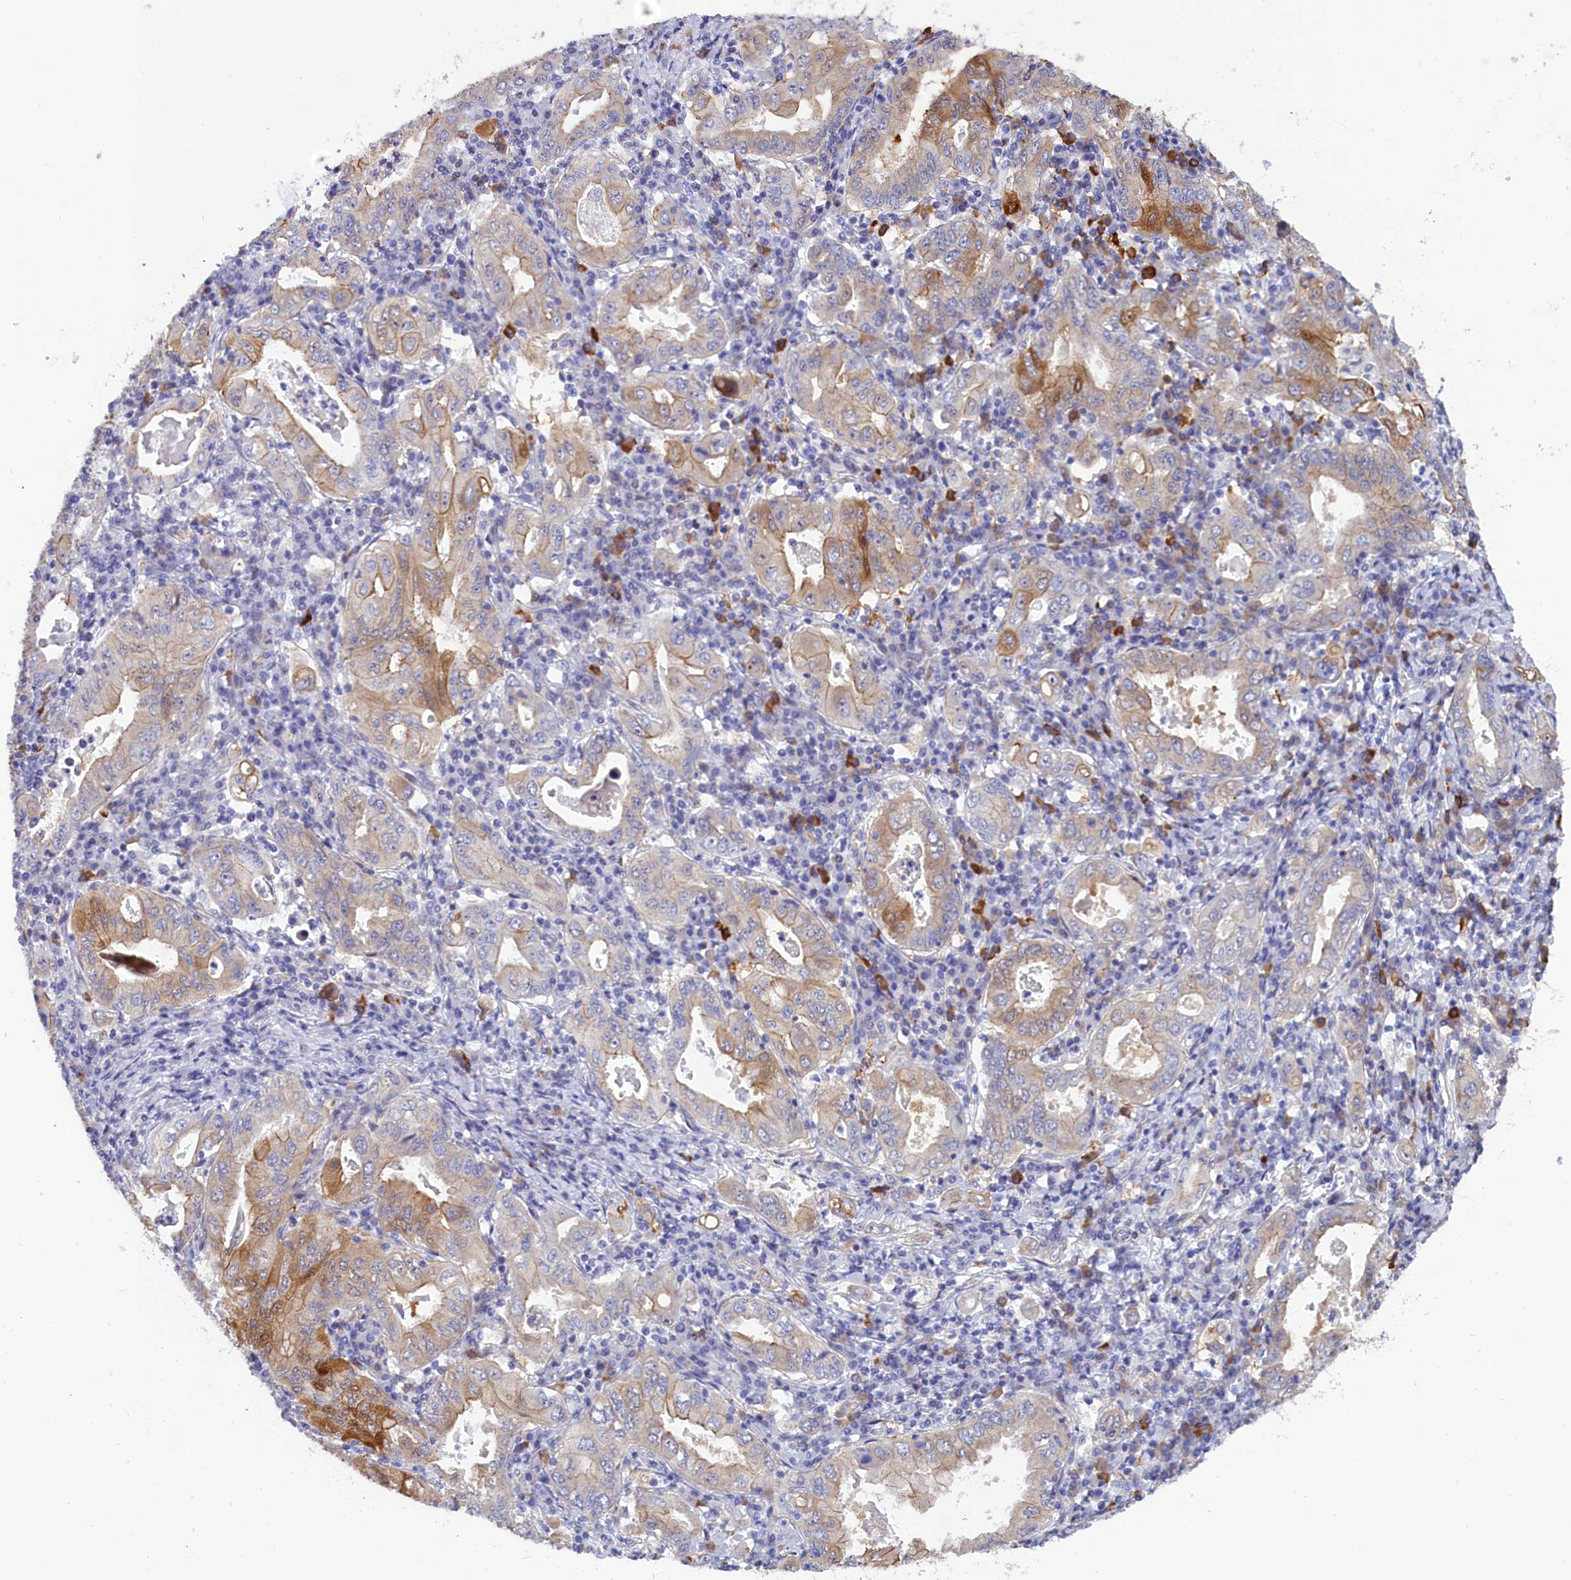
{"staining": {"intensity": "strong", "quantity": "<25%", "location": "cytoplasmic/membranous"}, "tissue": "stomach cancer", "cell_type": "Tumor cells", "image_type": "cancer", "snomed": [{"axis": "morphology", "description": "Normal tissue, NOS"}, {"axis": "morphology", "description": "Adenocarcinoma, NOS"}, {"axis": "topography", "description": "Esophagus"}, {"axis": "topography", "description": "Stomach, upper"}, {"axis": "topography", "description": "Peripheral nerve tissue"}], "caption": "High-power microscopy captured an IHC histopathology image of stomach adenocarcinoma, revealing strong cytoplasmic/membranous staining in approximately <25% of tumor cells. Nuclei are stained in blue.", "gene": "ABCC12", "patient": {"sex": "male", "age": 62}}